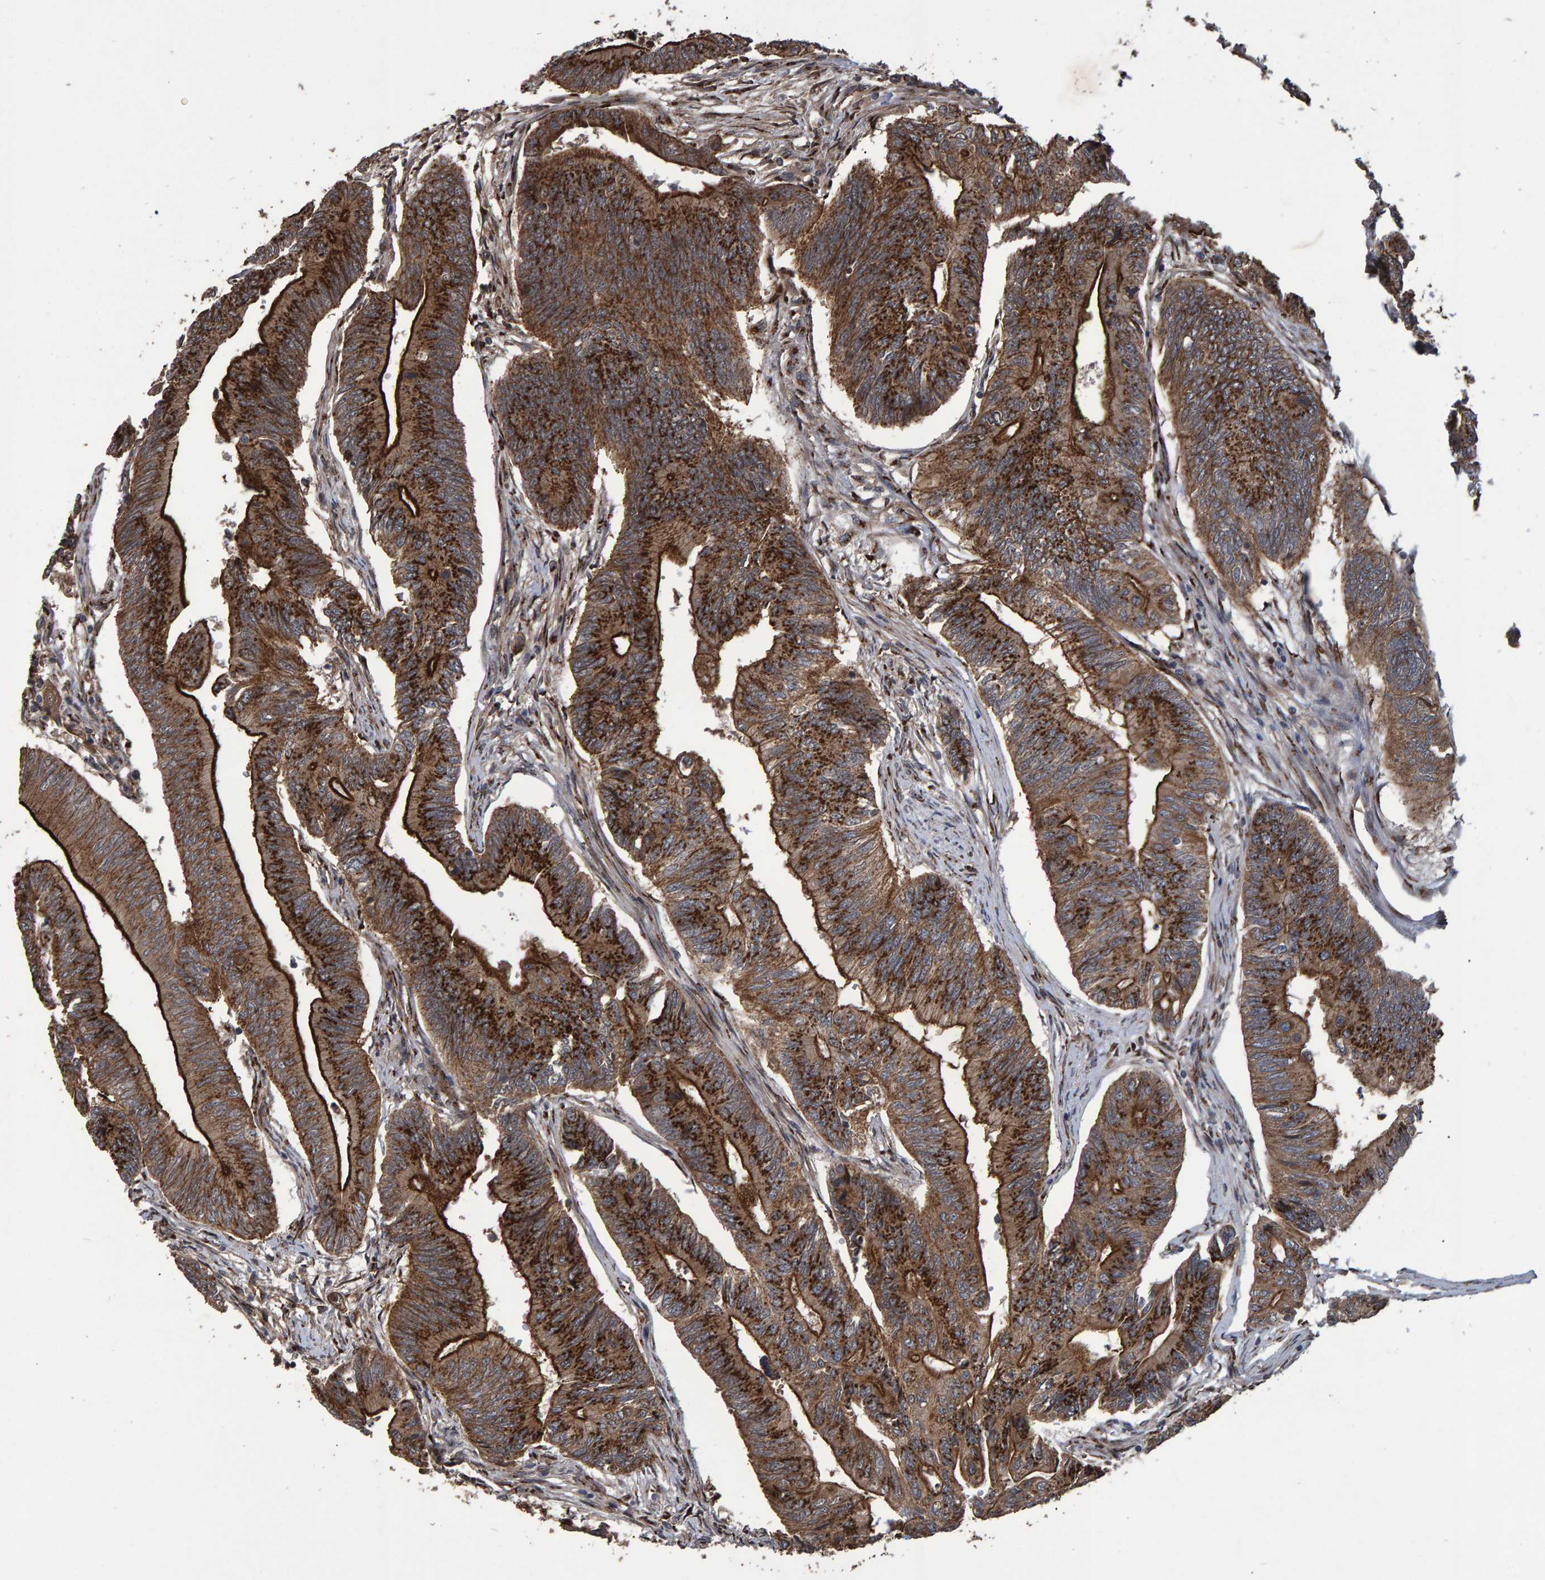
{"staining": {"intensity": "strong", "quantity": ">75%", "location": "cytoplasmic/membranous"}, "tissue": "colorectal cancer", "cell_type": "Tumor cells", "image_type": "cancer", "snomed": [{"axis": "morphology", "description": "Adenoma, NOS"}, {"axis": "morphology", "description": "Adenocarcinoma, NOS"}, {"axis": "topography", "description": "Colon"}], "caption": "Immunohistochemical staining of human colorectal cancer (adenocarcinoma) displays high levels of strong cytoplasmic/membranous protein expression in approximately >75% of tumor cells. (Brightfield microscopy of DAB IHC at high magnification).", "gene": "TRIM68", "patient": {"sex": "male", "age": 79}}